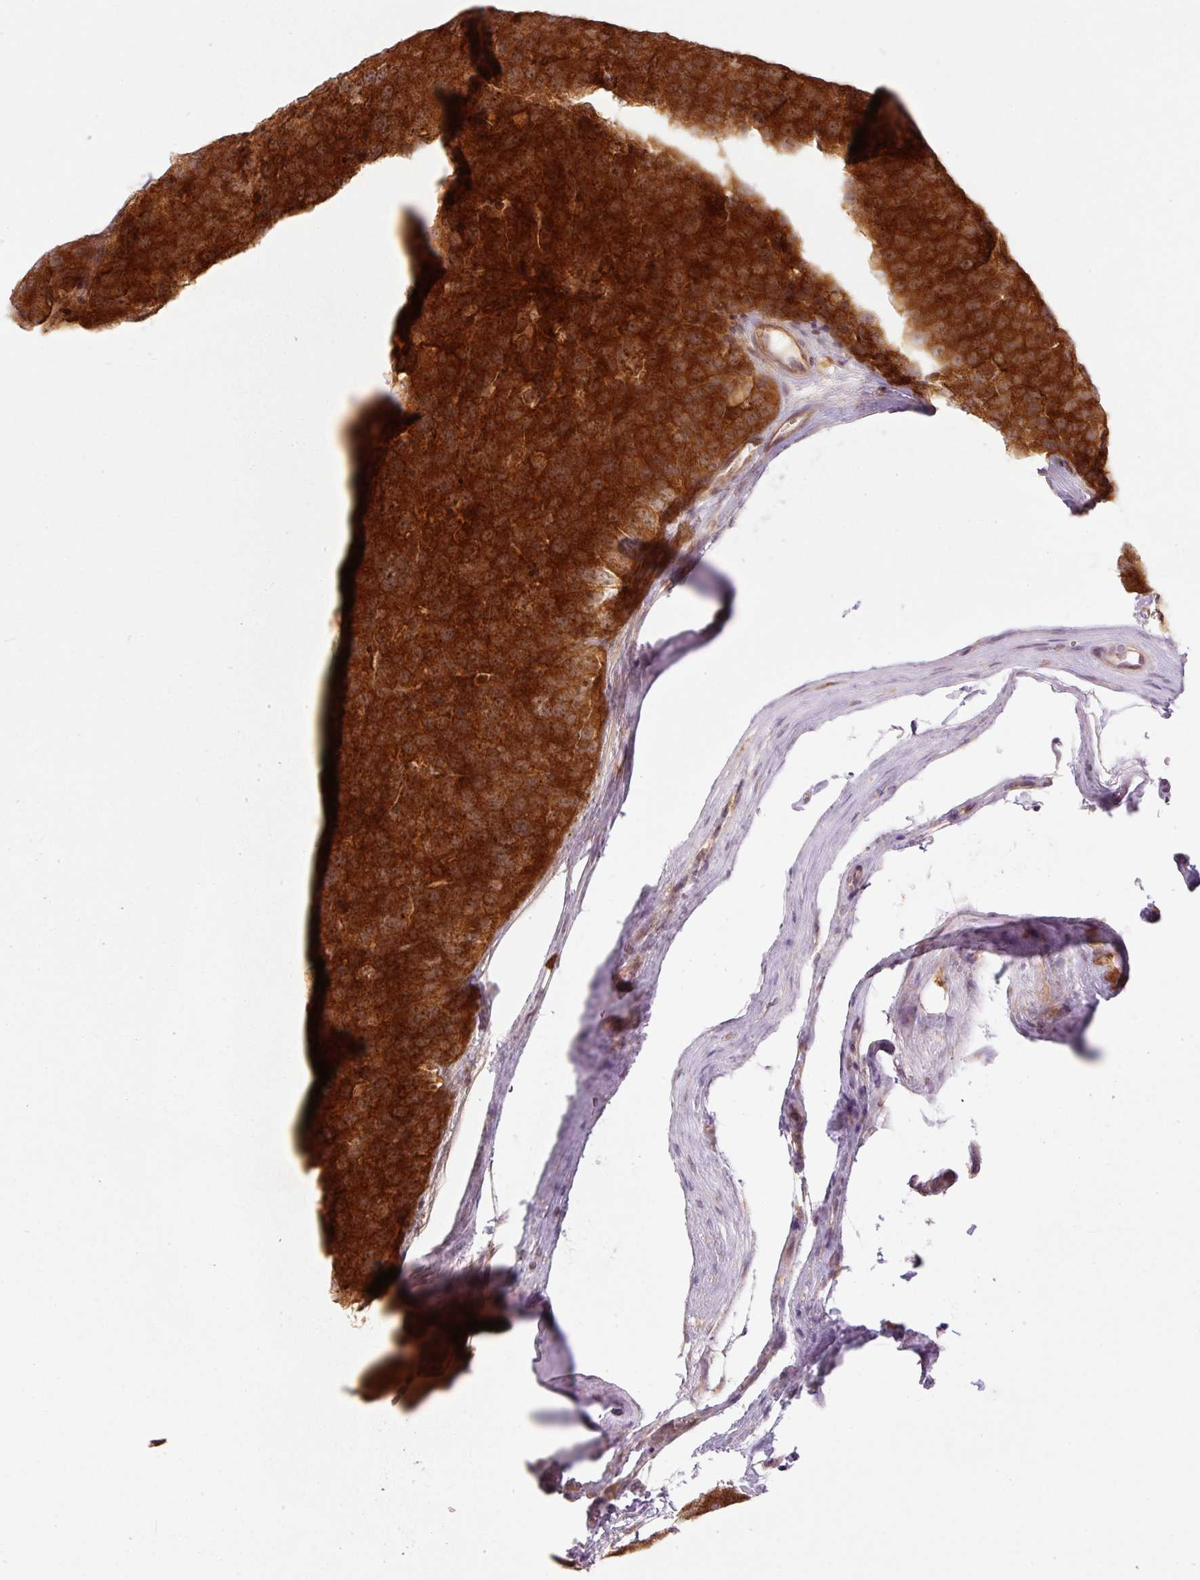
{"staining": {"intensity": "strong", "quantity": ">75%", "location": "cytoplasmic/membranous"}, "tissue": "testis cancer", "cell_type": "Tumor cells", "image_type": "cancer", "snomed": [{"axis": "morphology", "description": "Seminoma, NOS"}, {"axis": "topography", "description": "Testis"}], "caption": "A photomicrograph of seminoma (testis) stained for a protein reveals strong cytoplasmic/membranous brown staining in tumor cells.", "gene": "MZT2B", "patient": {"sex": "male", "age": 71}}